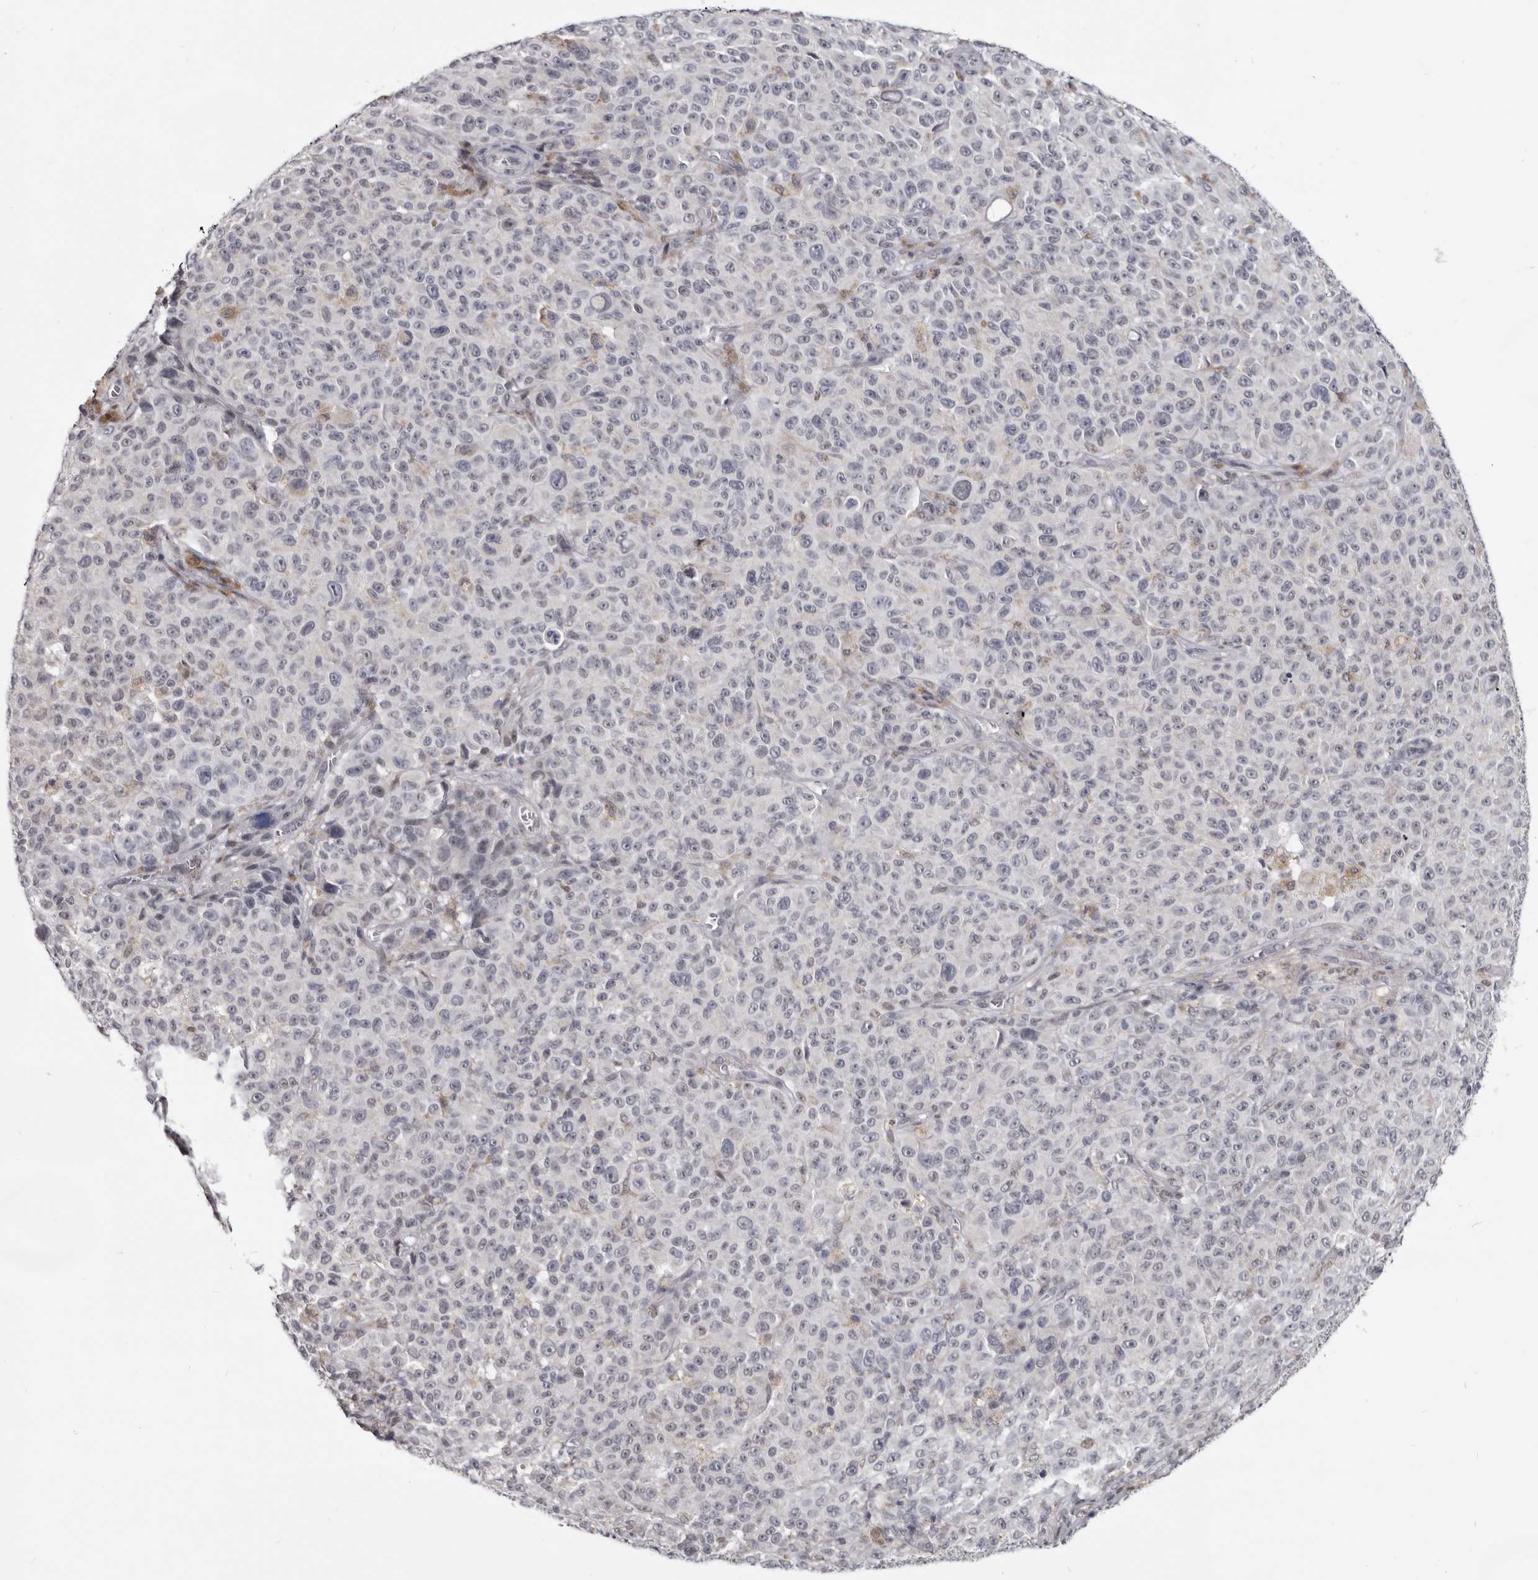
{"staining": {"intensity": "negative", "quantity": "none", "location": "none"}, "tissue": "melanoma", "cell_type": "Tumor cells", "image_type": "cancer", "snomed": [{"axis": "morphology", "description": "Malignant melanoma, NOS"}, {"axis": "topography", "description": "Skin"}], "caption": "Immunohistochemistry (IHC) micrograph of neoplastic tissue: malignant melanoma stained with DAB shows no significant protein staining in tumor cells.", "gene": "CGN", "patient": {"sex": "female", "age": 82}}